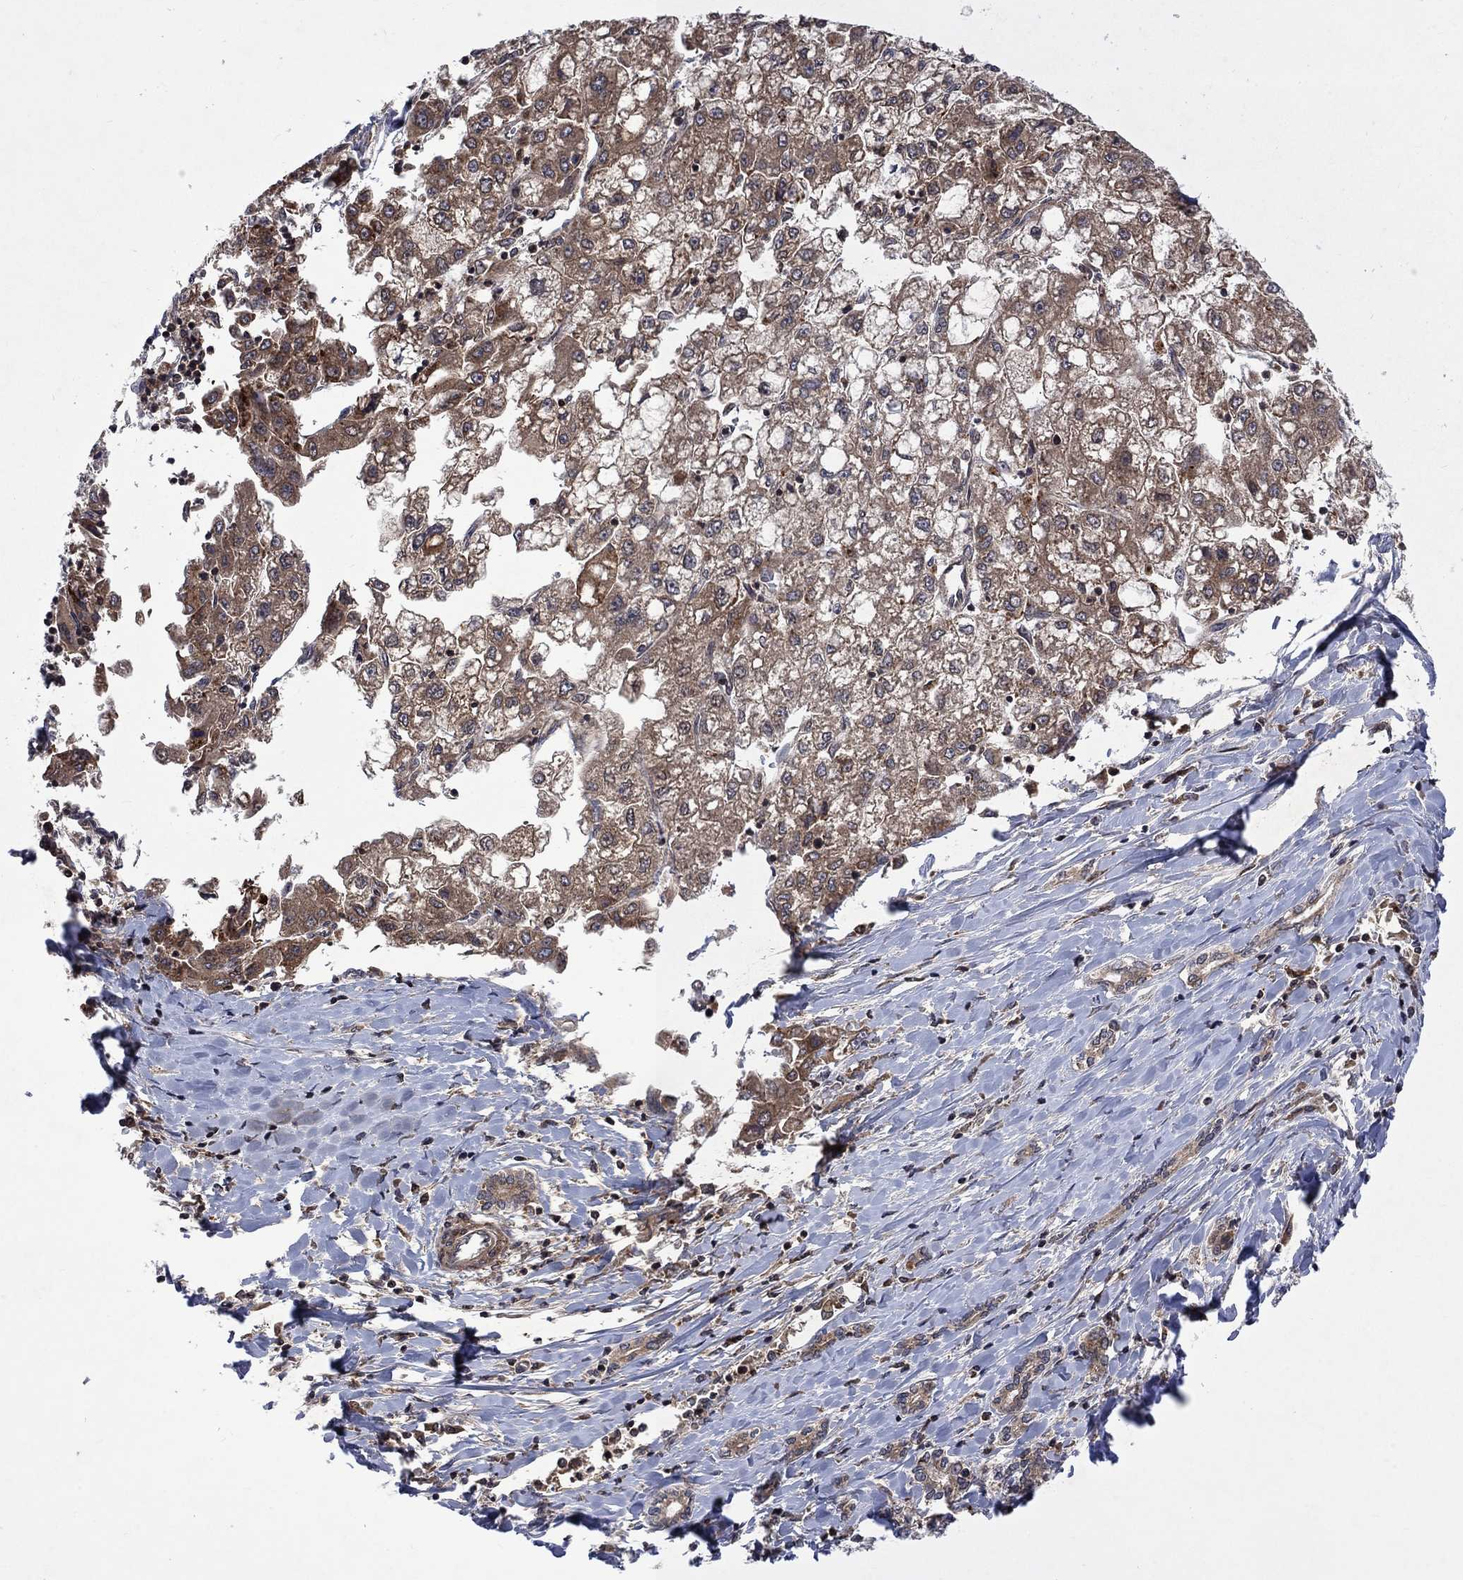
{"staining": {"intensity": "moderate", "quantity": "25%-75%", "location": "cytoplasmic/membranous"}, "tissue": "liver cancer", "cell_type": "Tumor cells", "image_type": "cancer", "snomed": [{"axis": "morphology", "description": "Carcinoma, Hepatocellular, NOS"}, {"axis": "topography", "description": "Liver"}], "caption": "Protein analysis of liver cancer (hepatocellular carcinoma) tissue exhibits moderate cytoplasmic/membranous staining in approximately 25%-75% of tumor cells. Immunohistochemistry (ihc) stains the protein of interest in brown and the nuclei are stained blue.", "gene": "TMEM33", "patient": {"sex": "male", "age": 40}}